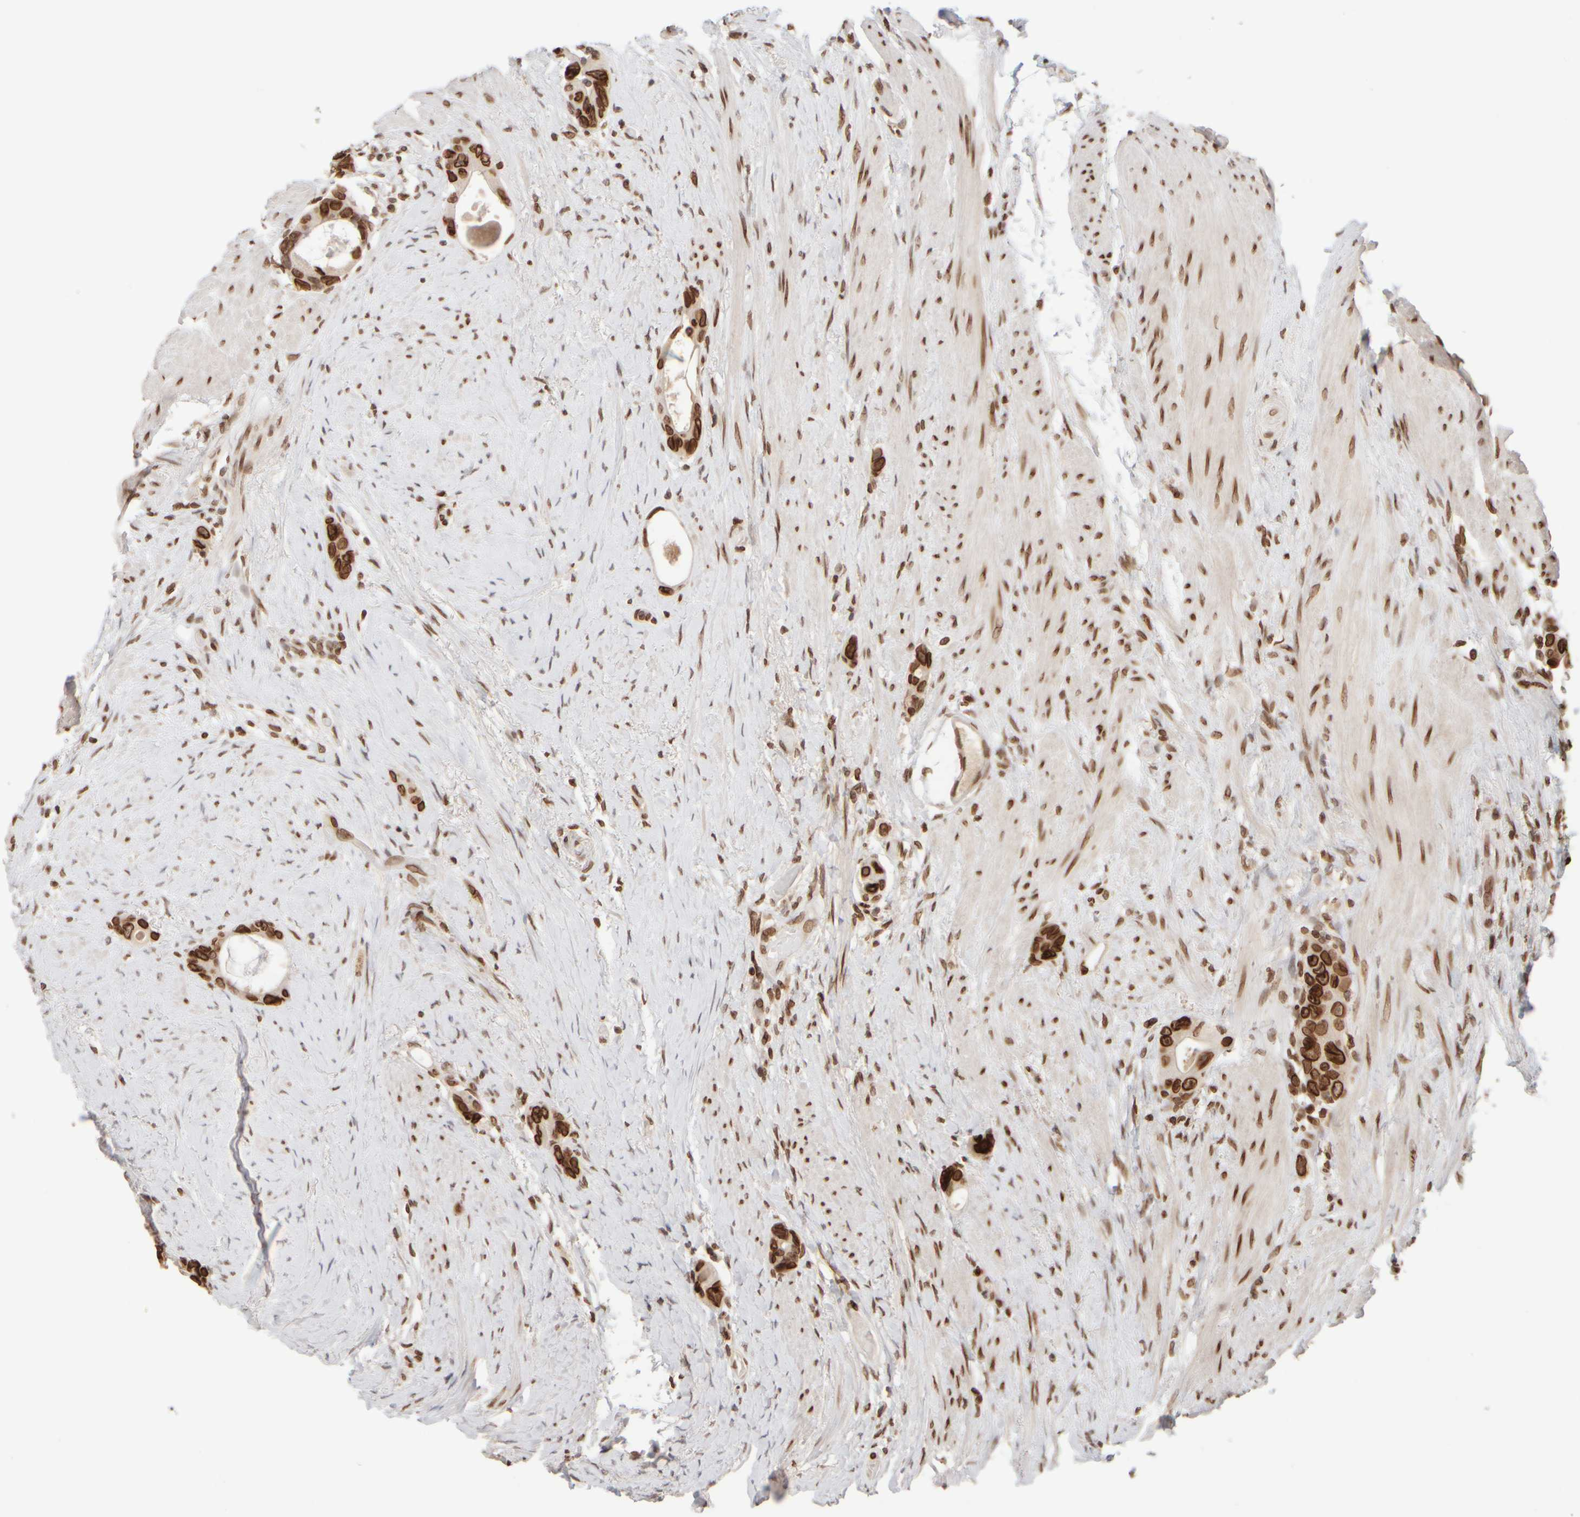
{"staining": {"intensity": "strong", "quantity": ">75%", "location": "cytoplasmic/membranous,nuclear"}, "tissue": "colorectal cancer", "cell_type": "Tumor cells", "image_type": "cancer", "snomed": [{"axis": "morphology", "description": "Adenocarcinoma, NOS"}, {"axis": "topography", "description": "Rectum"}], "caption": "Protein expression analysis of human colorectal cancer (adenocarcinoma) reveals strong cytoplasmic/membranous and nuclear staining in about >75% of tumor cells.", "gene": "ZC3HC1", "patient": {"sex": "male", "age": 51}}